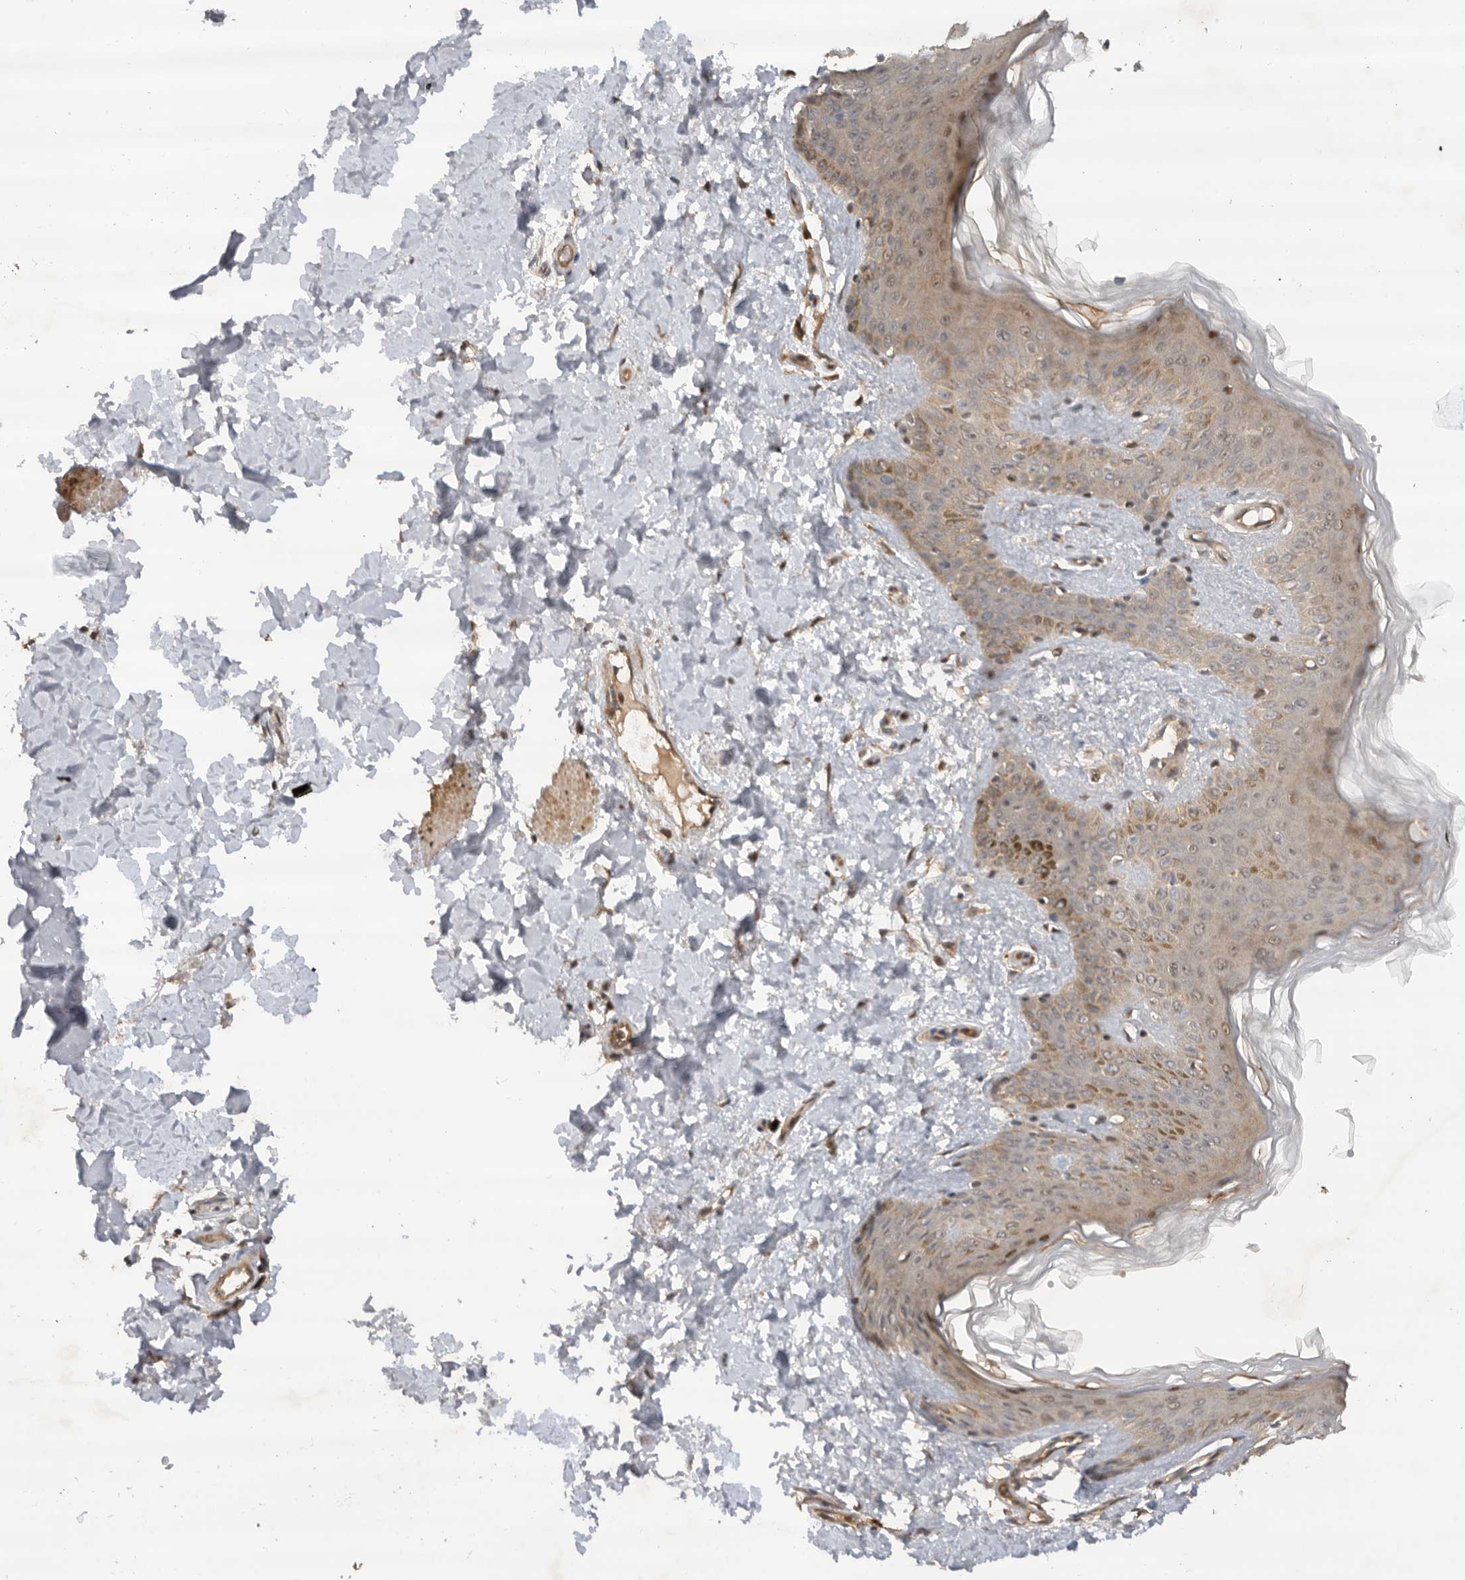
{"staining": {"intensity": "weak", "quantity": ">75%", "location": "cytoplasmic/membranous"}, "tissue": "skin", "cell_type": "Fibroblasts", "image_type": "normal", "snomed": [{"axis": "morphology", "description": "Normal tissue, NOS"}, {"axis": "morphology", "description": "Neoplasm, benign, NOS"}, {"axis": "topography", "description": "Skin"}, {"axis": "topography", "description": "Soft tissue"}], "caption": "Immunohistochemical staining of normal skin reveals >75% levels of weak cytoplasmic/membranous protein positivity in about >75% of fibroblasts.", "gene": "DCAF8", "patient": {"sex": "male", "age": 26}}